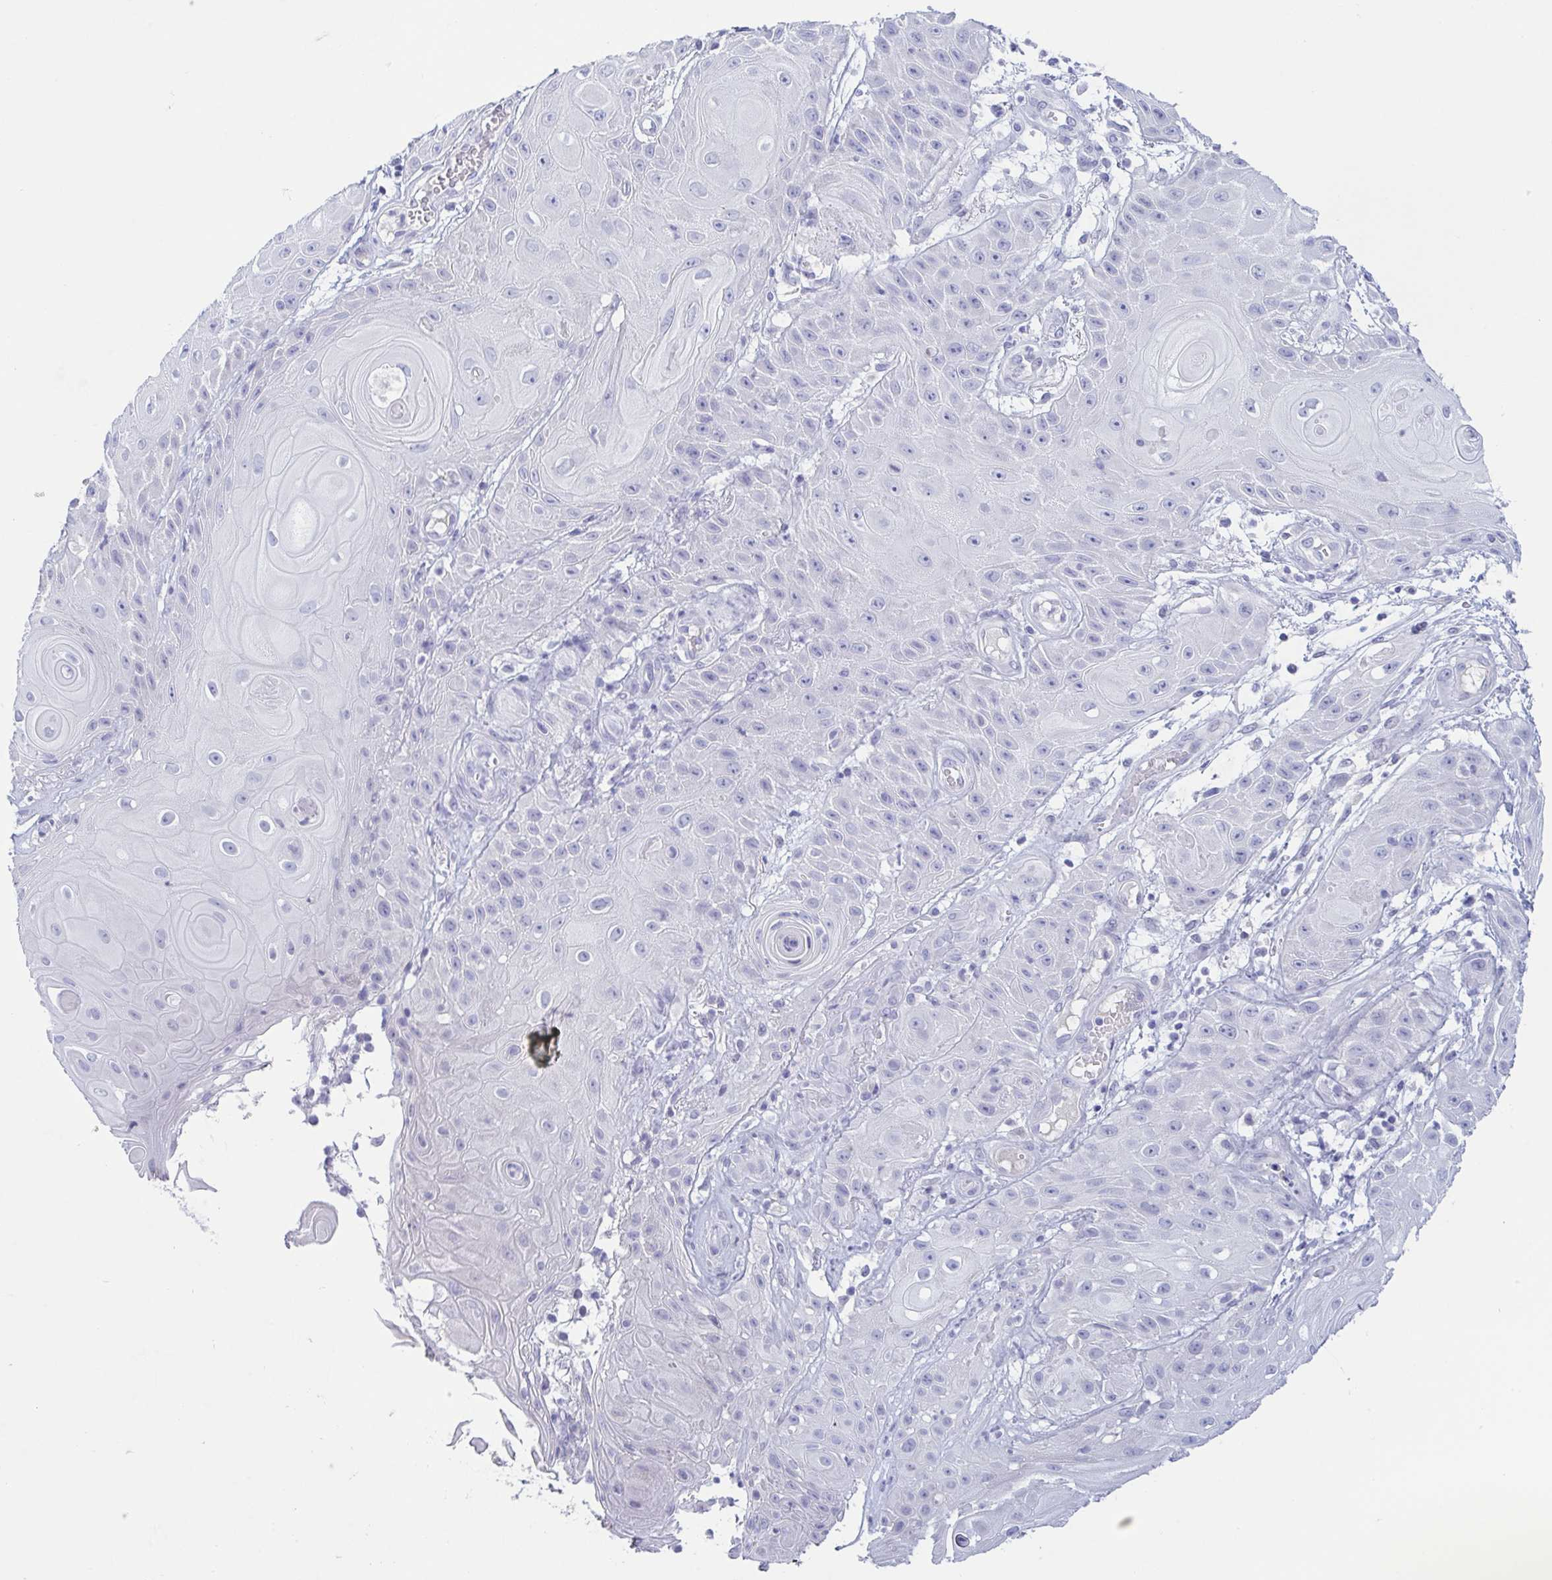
{"staining": {"intensity": "negative", "quantity": "none", "location": "none"}, "tissue": "skin cancer", "cell_type": "Tumor cells", "image_type": "cancer", "snomed": [{"axis": "morphology", "description": "Squamous cell carcinoma, NOS"}, {"axis": "topography", "description": "Skin"}], "caption": "Immunohistochemical staining of human skin cancer displays no significant positivity in tumor cells.", "gene": "TREH", "patient": {"sex": "male", "age": 62}}